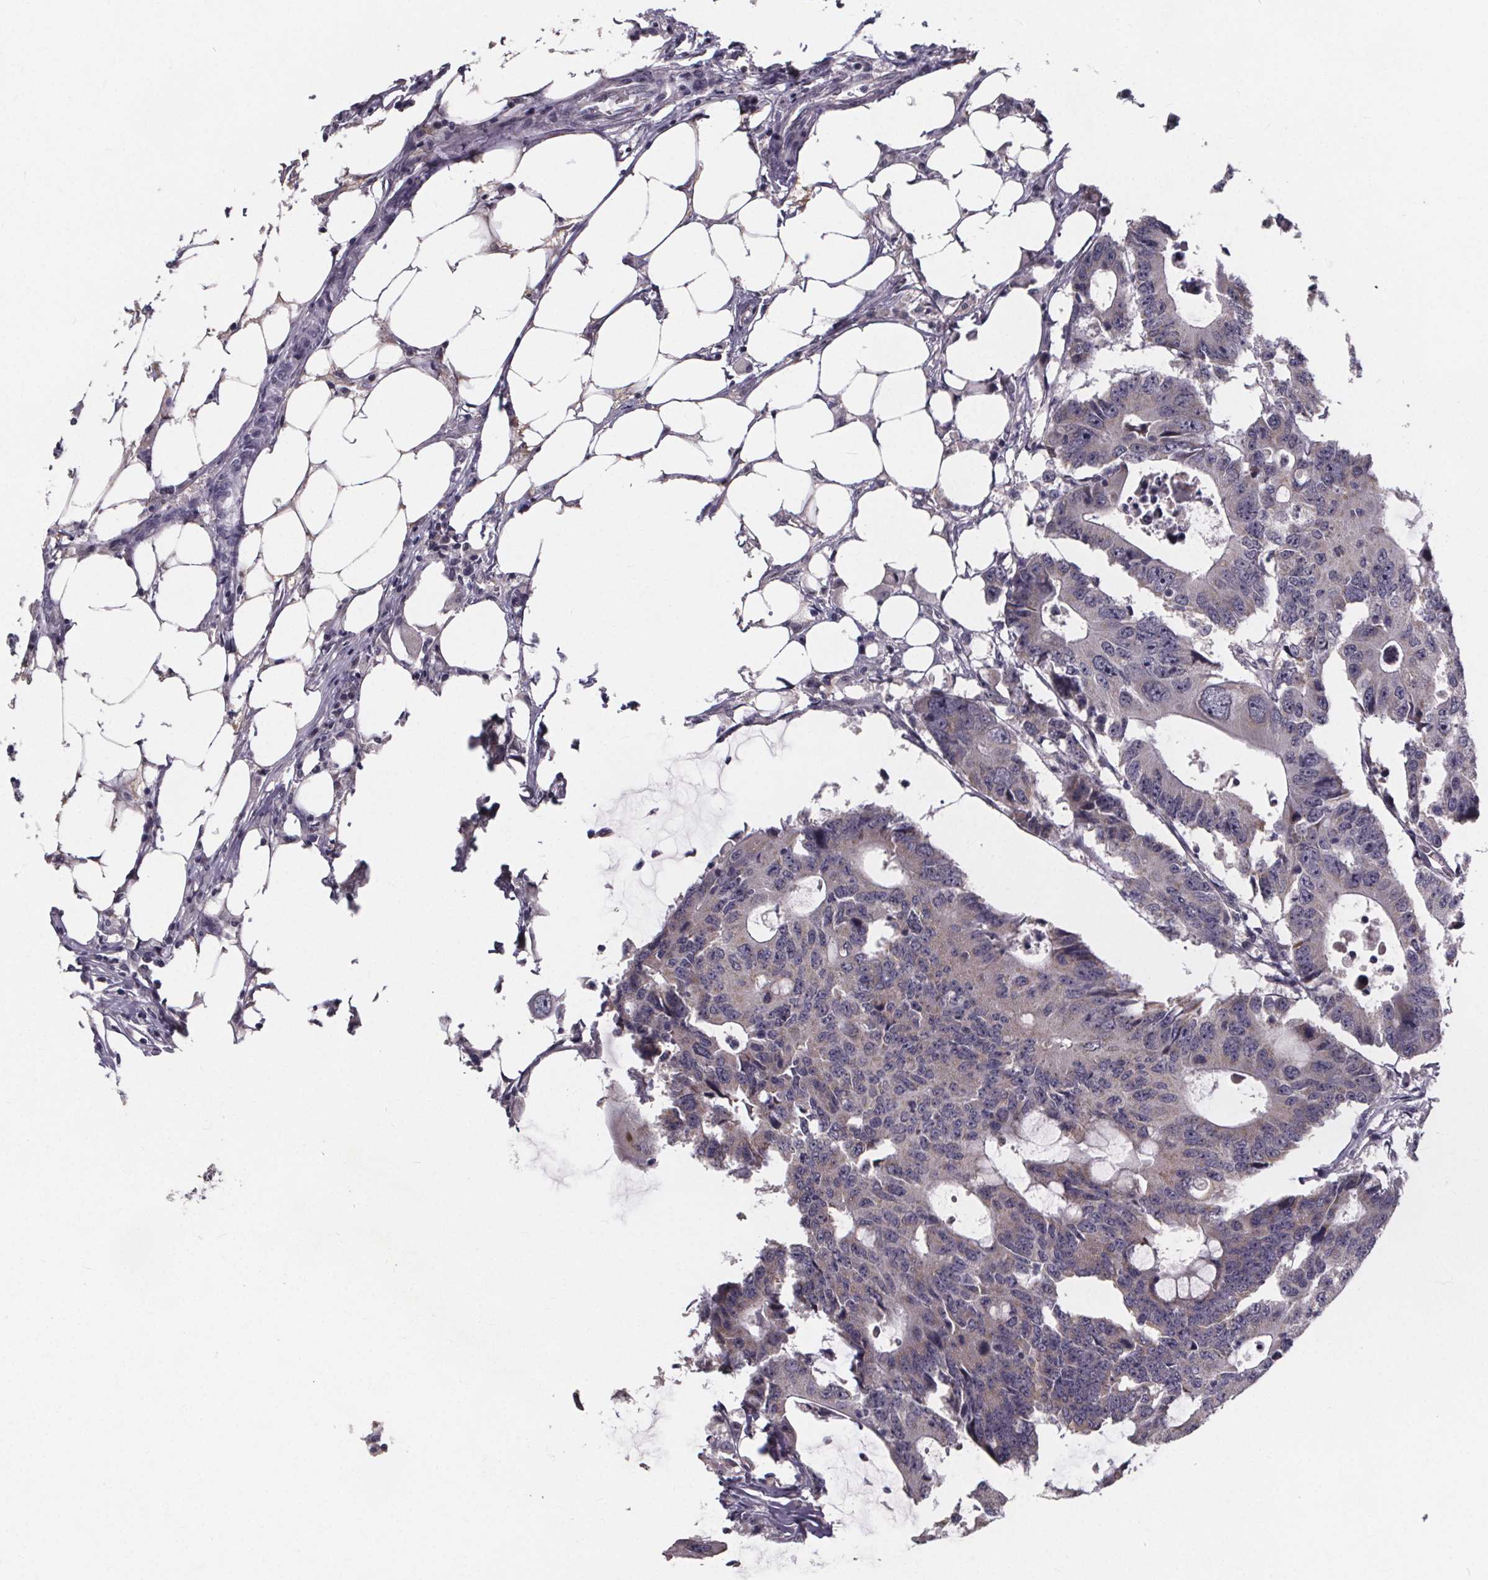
{"staining": {"intensity": "negative", "quantity": "none", "location": "none"}, "tissue": "colorectal cancer", "cell_type": "Tumor cells", "image_type": "cancer", "snomed": [{"axis": "morphology", "description": "Adenocarcinoma, NOS"}, {"axis": "topography", "description": "Colon"}], "caption": "Tumor cells are negative for protein expression in human colorectal cancer (adenocarcinoma).", "gene": "FAM181B", "patient": {"sex": "male", "age": 71}}